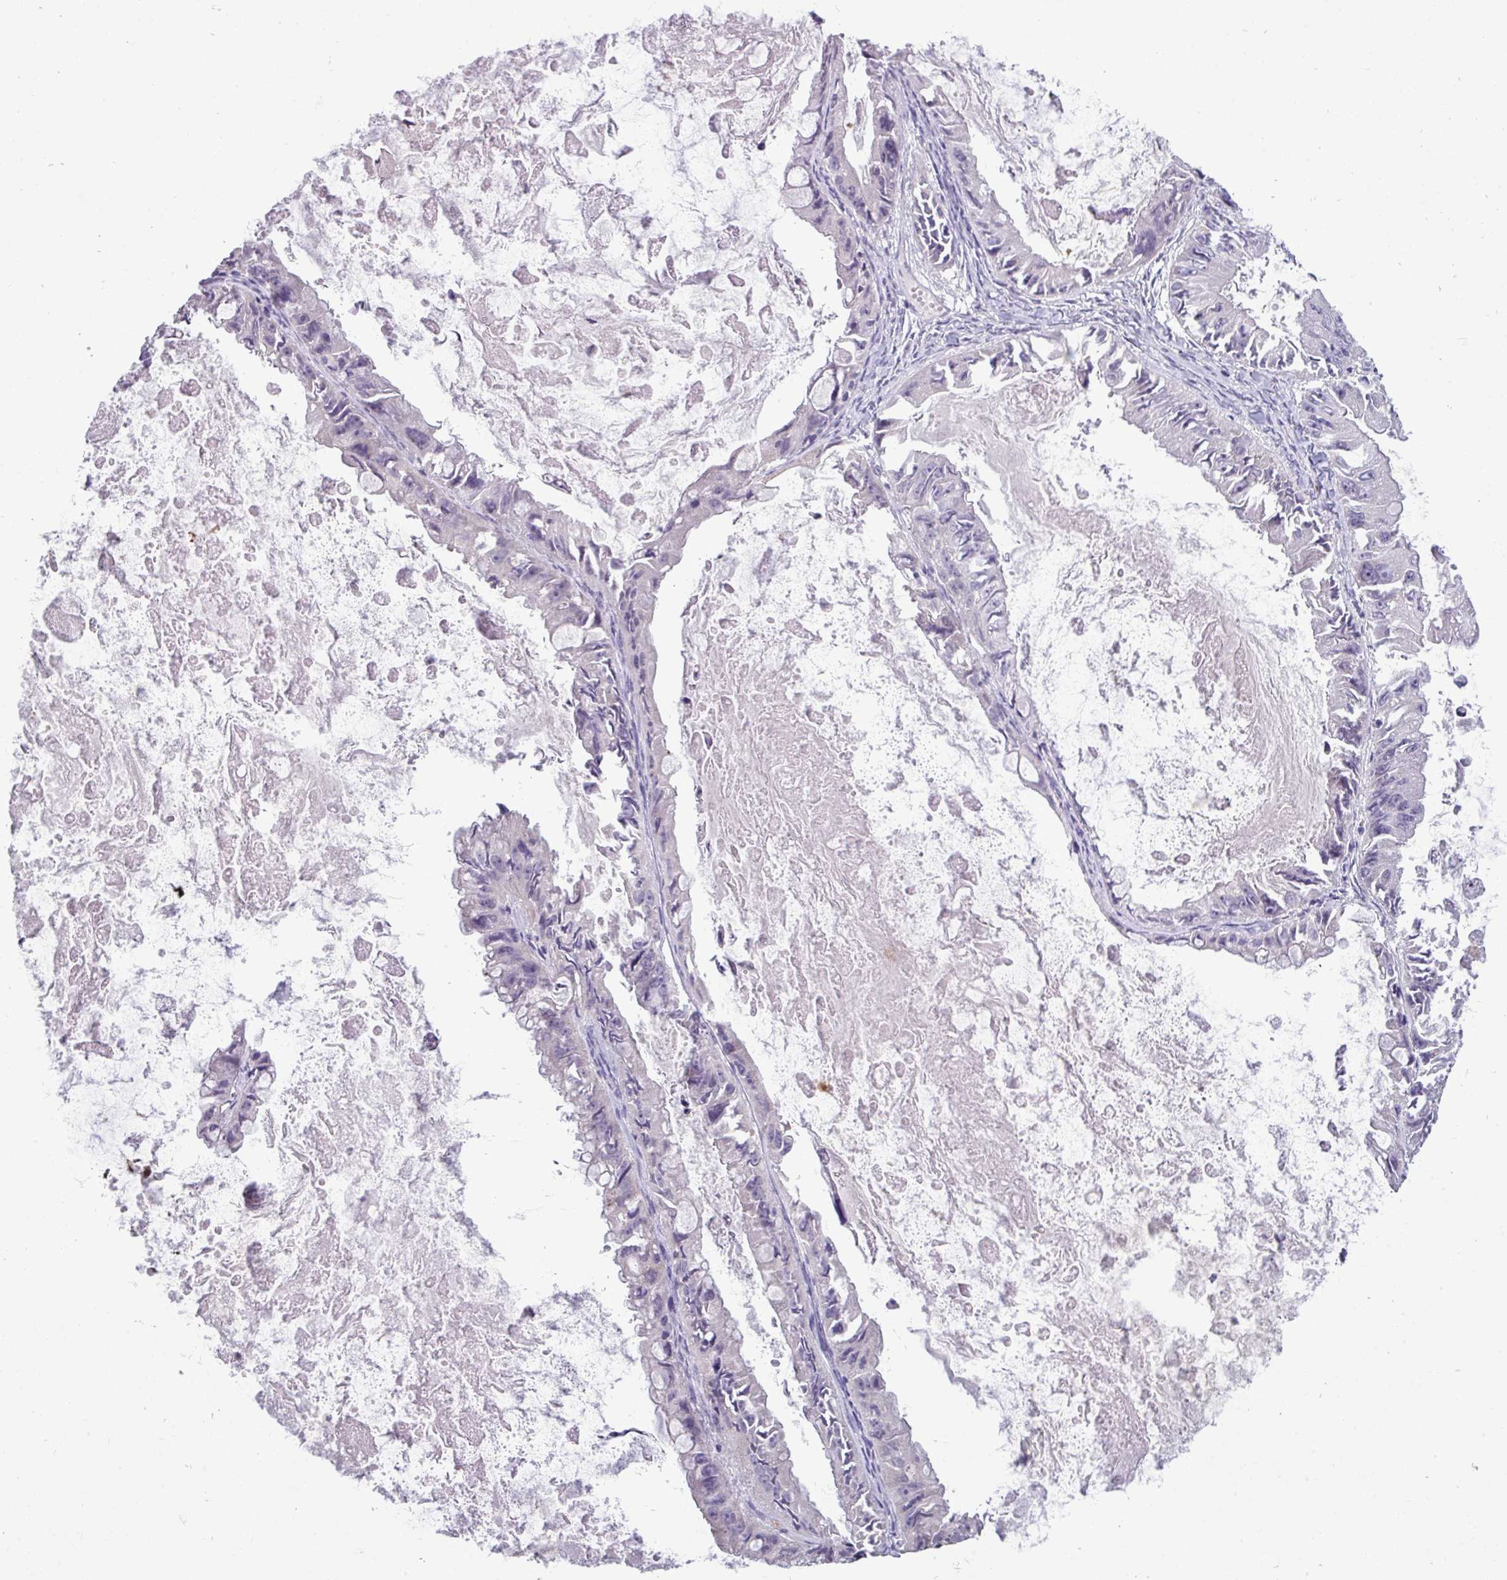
{"staining": {"intensity": "negative", "quantity": "none", "location": "none"}, "tissue": "ovarian cancer", "cell_type": "Tumor cells", "image_type": "cancer", "snomed": [{"axis": "morphology", "description": "Cystadenocarcinoma, mucinous, NOS"}, {"axis": "topography", "description": "Ovary"}], "caption": "Tumor cells are negative for brown protein staining in ovarian cancer. The staining was performed using DAB (3,3'-diaminobenzidine) to visualize the protein expression in brown, while the nuclei were stained in blue with hematoxylin (Magnification: 20x).", "gene": "TRIM39", "patient": {"sex": "female", "age": 61}}